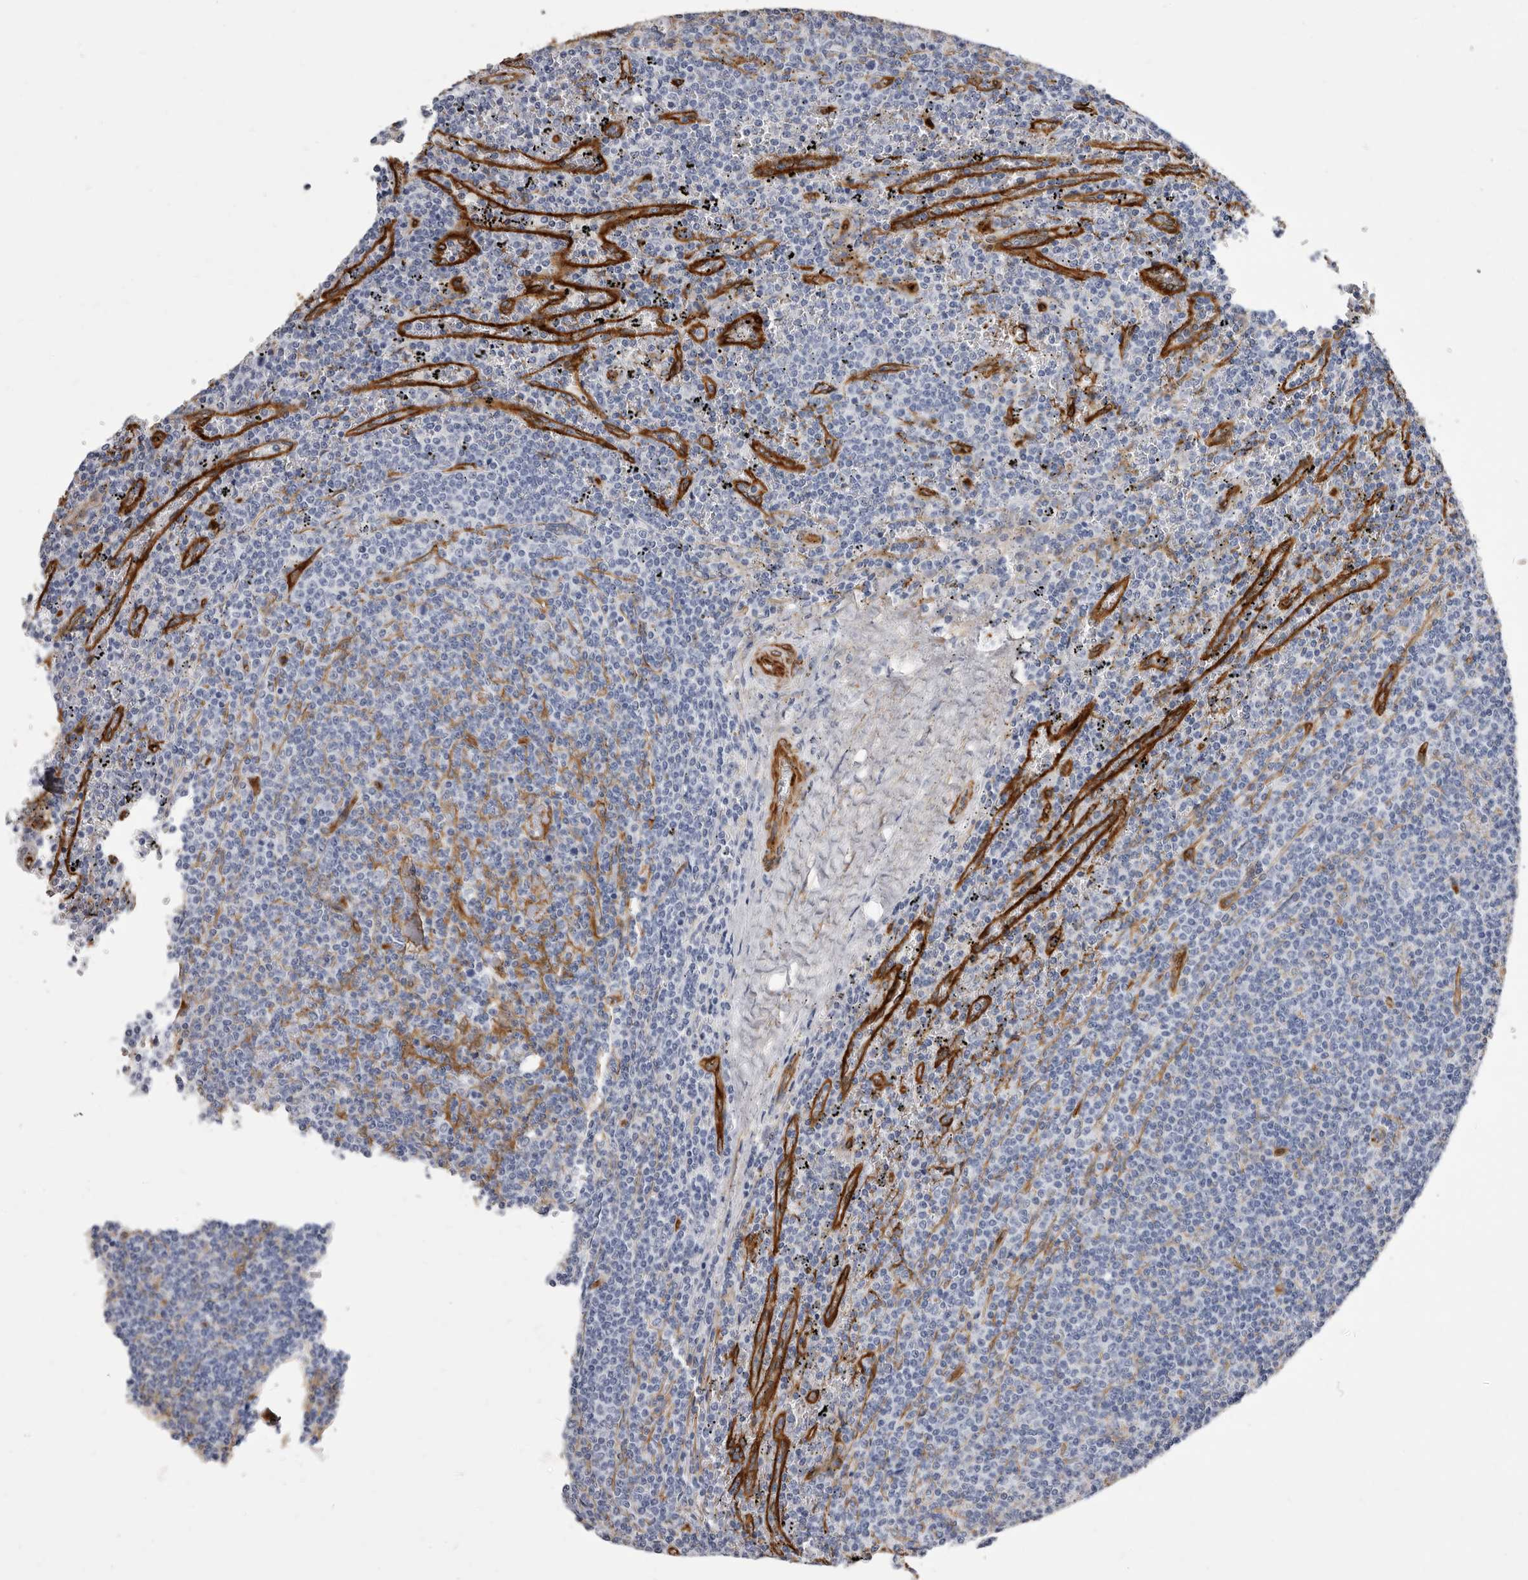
{"staining": {"intensity": "negative", "quantity": "none", "location": "none"}, "tissue": "lymphoma", "cell_type": "Tumor cells", "image_type": "cancer", "snomed": [{"axis": "morphology", "description": "Malignant lymphoma, non-Hodgkin's type, Low grade"}, {"axis": "topography", "description": "Spleen"}], "caption": "Tumor cells show no significant protein positivity in low-grade malignant lymphoma, non-Hodgkin's type.", "gene": "ENAH", "patient": {"sex": "female", "age": 50}}